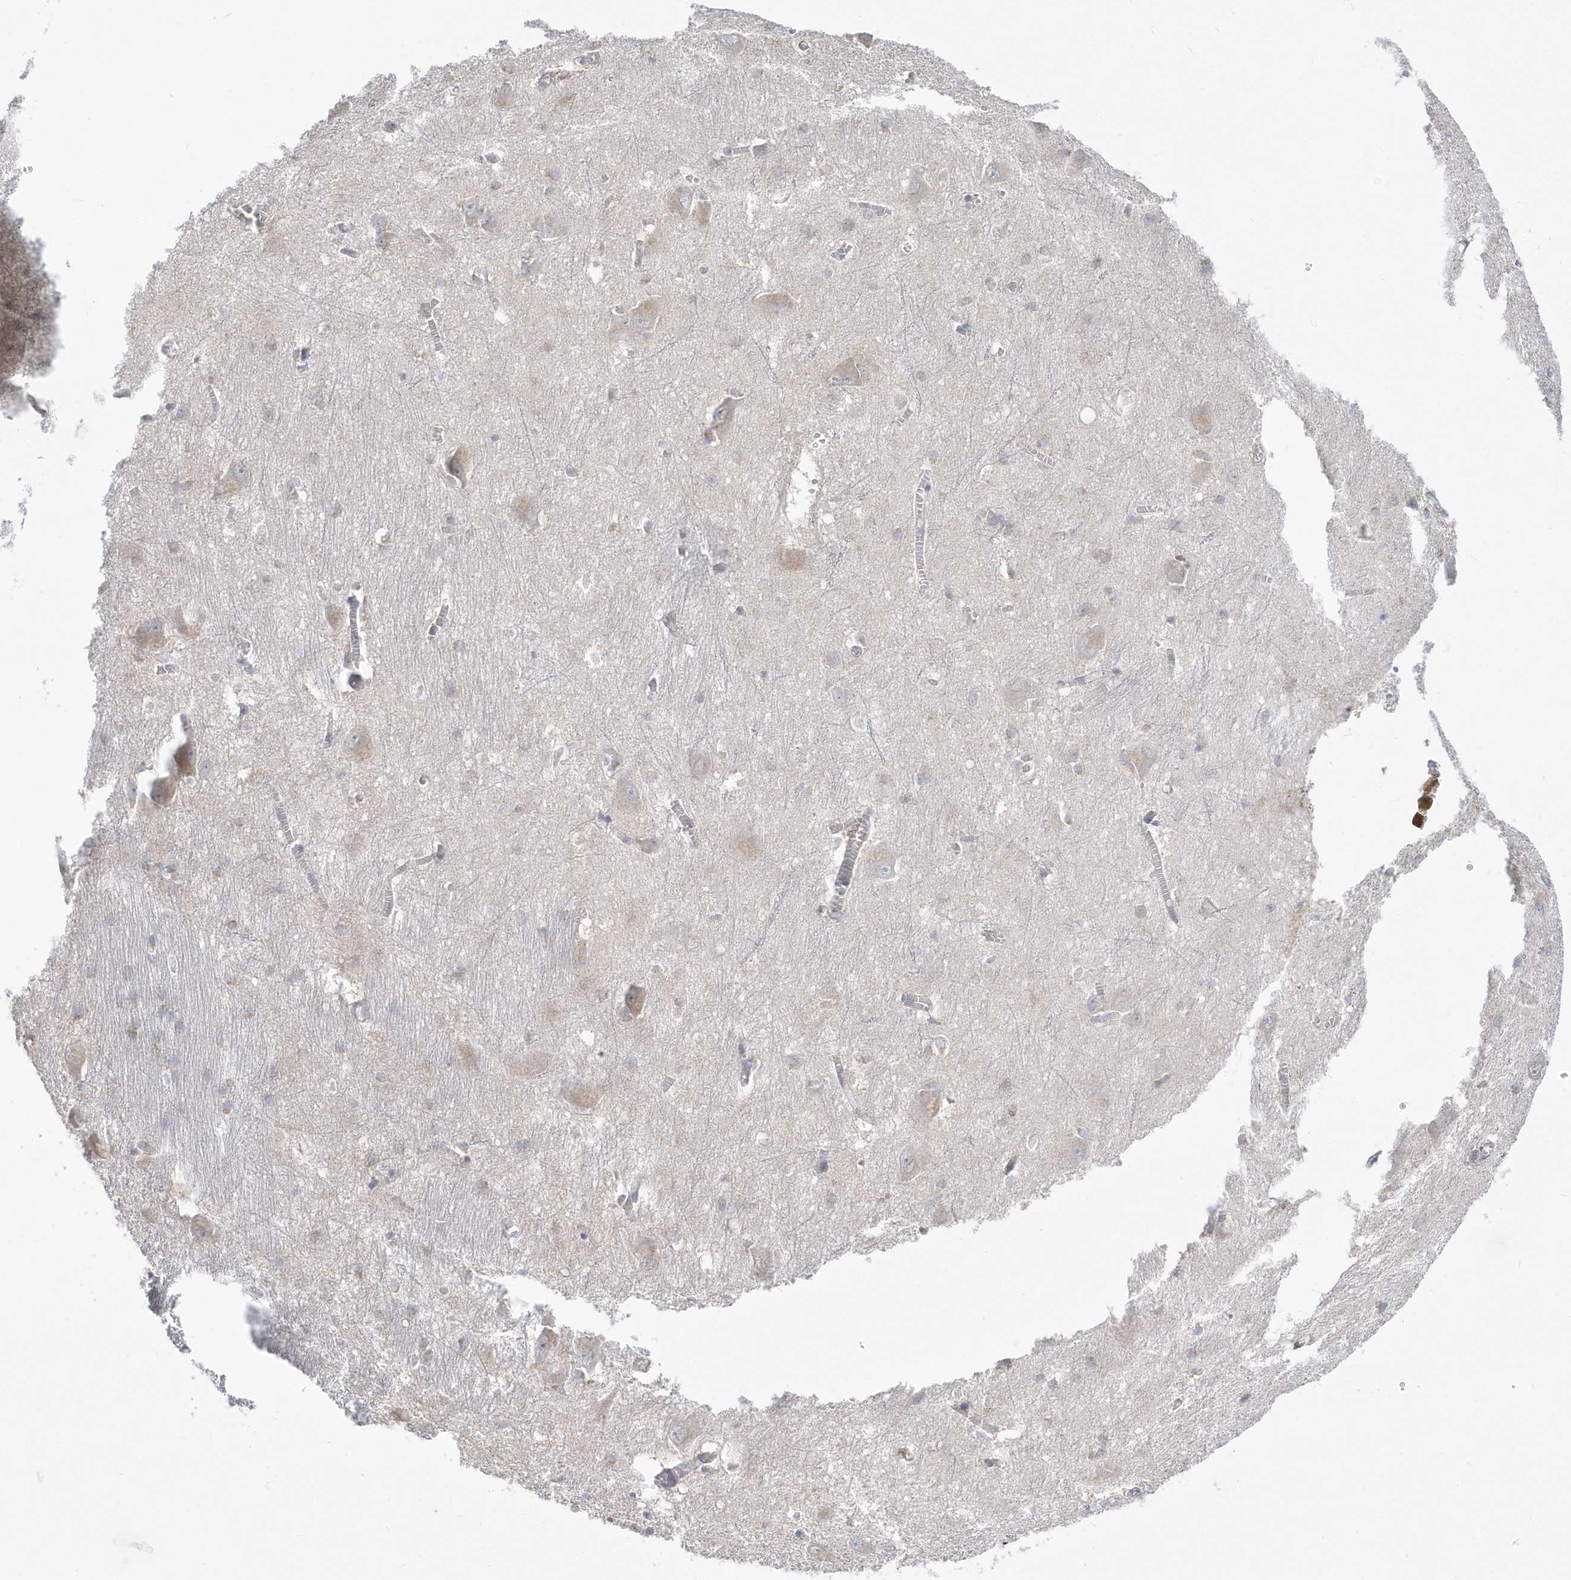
{"staining": {"intensity": "negative", "quantity": "none", "location": "none"}, "tissue": "caudate", "cell_type": "Glial cells", "image_type": "normal", "snomed": [{"axis": "morphology", "description": "Normal tissue, NOS"}, {"axis": "topography", "description": "Lateral ventricle wall"}], "caption": "Protein analysis of benign caudate displays no significant positivity in glial cells.", "gene": "PCBD1", "patient": {"sex": "male", "age": 37}}